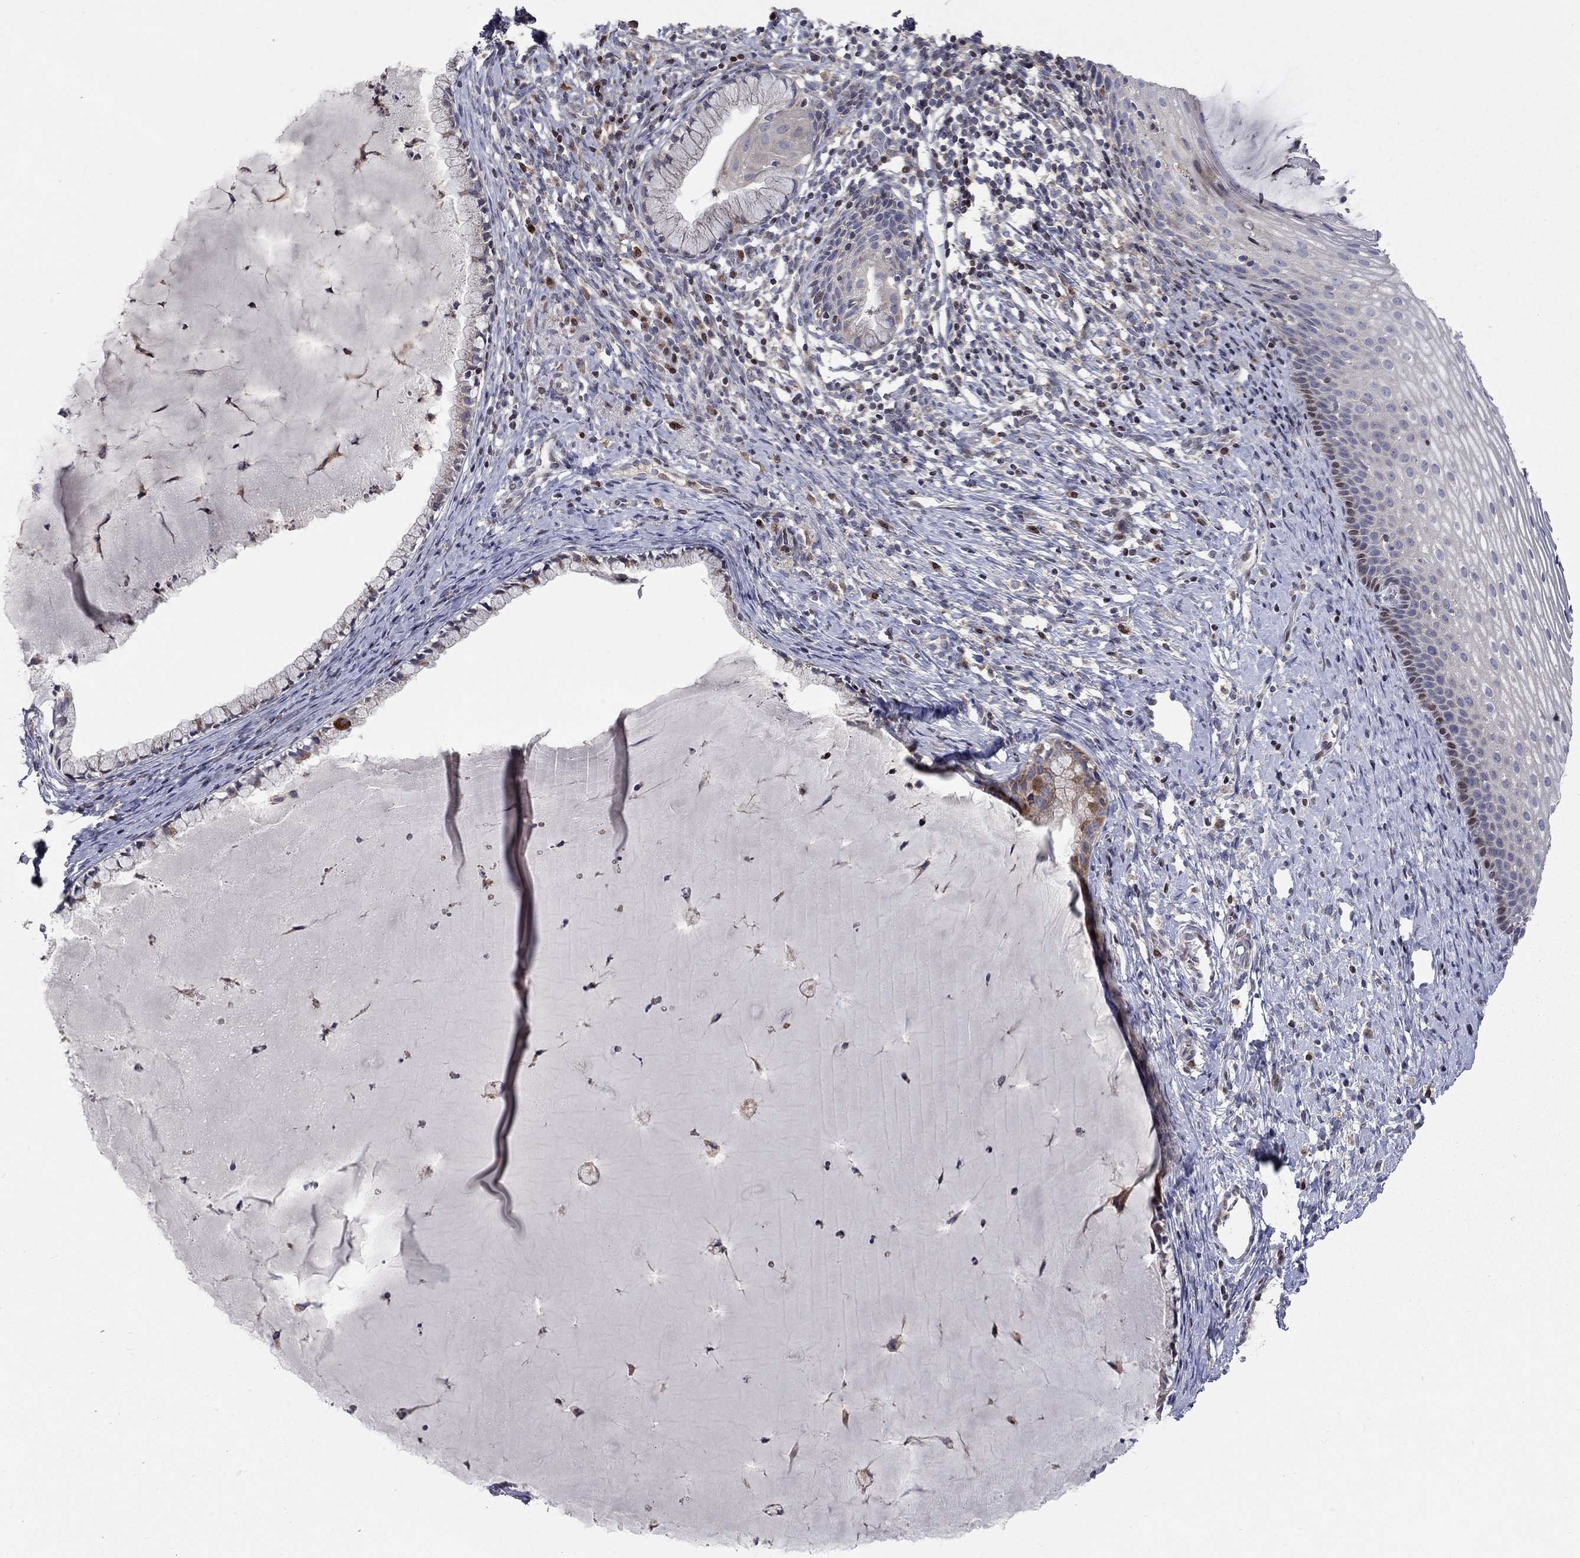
{"staining": {"intensity": "negative", "quantity": "none", "location": "none"}, "tissue": "cervix", "cell_type": "Glandular cells", "image_type": "normal", "snomed": [{"axis": "morphology", "description": "Normal tissue, NOS"}, {"axis": "topography", "description": "Cervix"}], "caption": "DAB immunohistochemical staining of unremarkable human cervix reveals no significant expression in glandular cells. The staining is performed using DAB (3,3'-diaminobenzidine) brown chromogen with nuclei counter-stained in using hematoxylin.", "gene": "ERN2", "patient": {"sex": "female", "age": 39}}